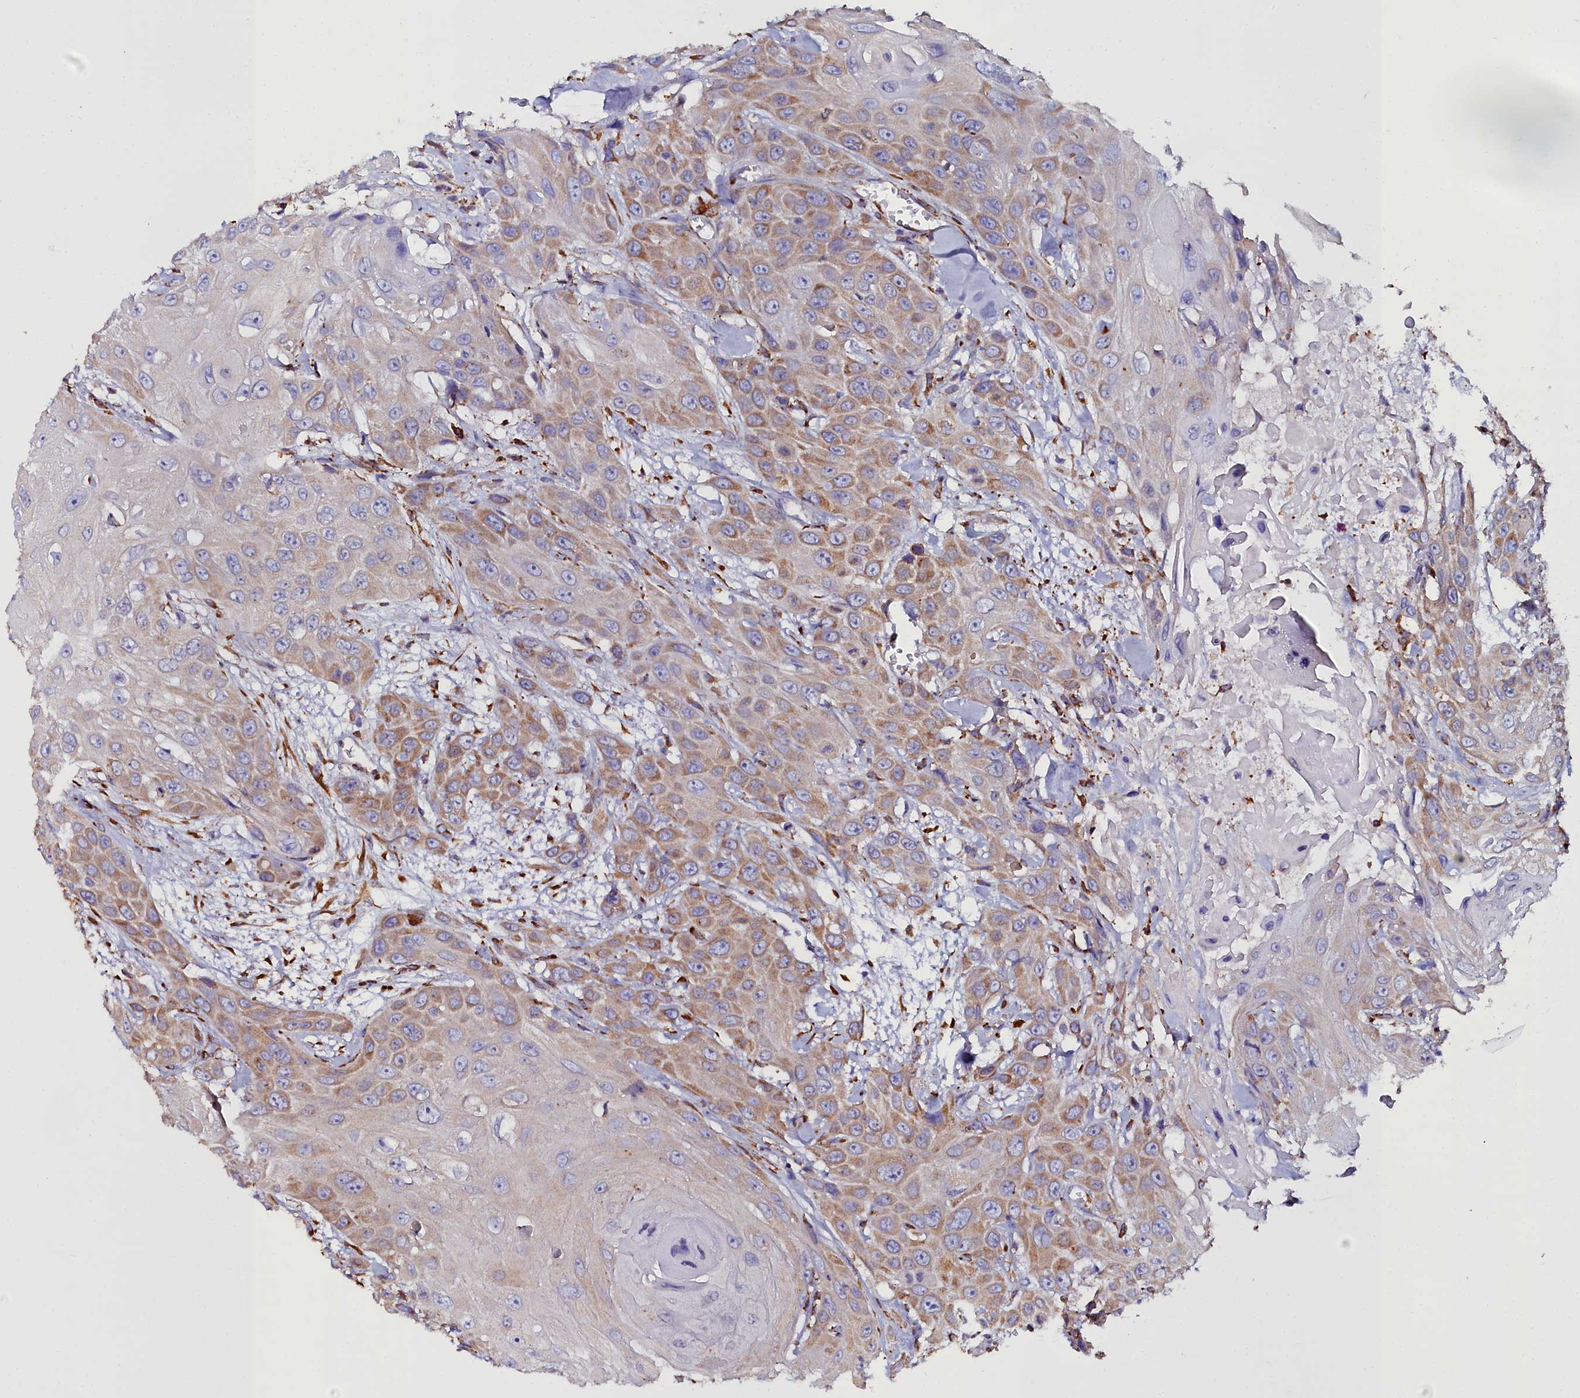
{"staining": {"intensity": "moderate", "quantity": ">75%", "location": "cytoplasmic/membranous"}, "tissue": "head and neck cancer", "cell_type": "Tumor cells", "image_type": "cancer", "snomed": [{"axis": "morphology", "description": "Squamous cell carcinoma, NOS"}, {"axis": "topography", "description": "Head-Neck"}], "caption": "Protein expression analysis of head and neck cancer (squamous cell carcinoma) demonstrates moderate cytoplasmic/membranous positivity in about >75% of tumor cells.", "gene": "TXNDC5", "patient": {"sex": "male", "age": 81}}